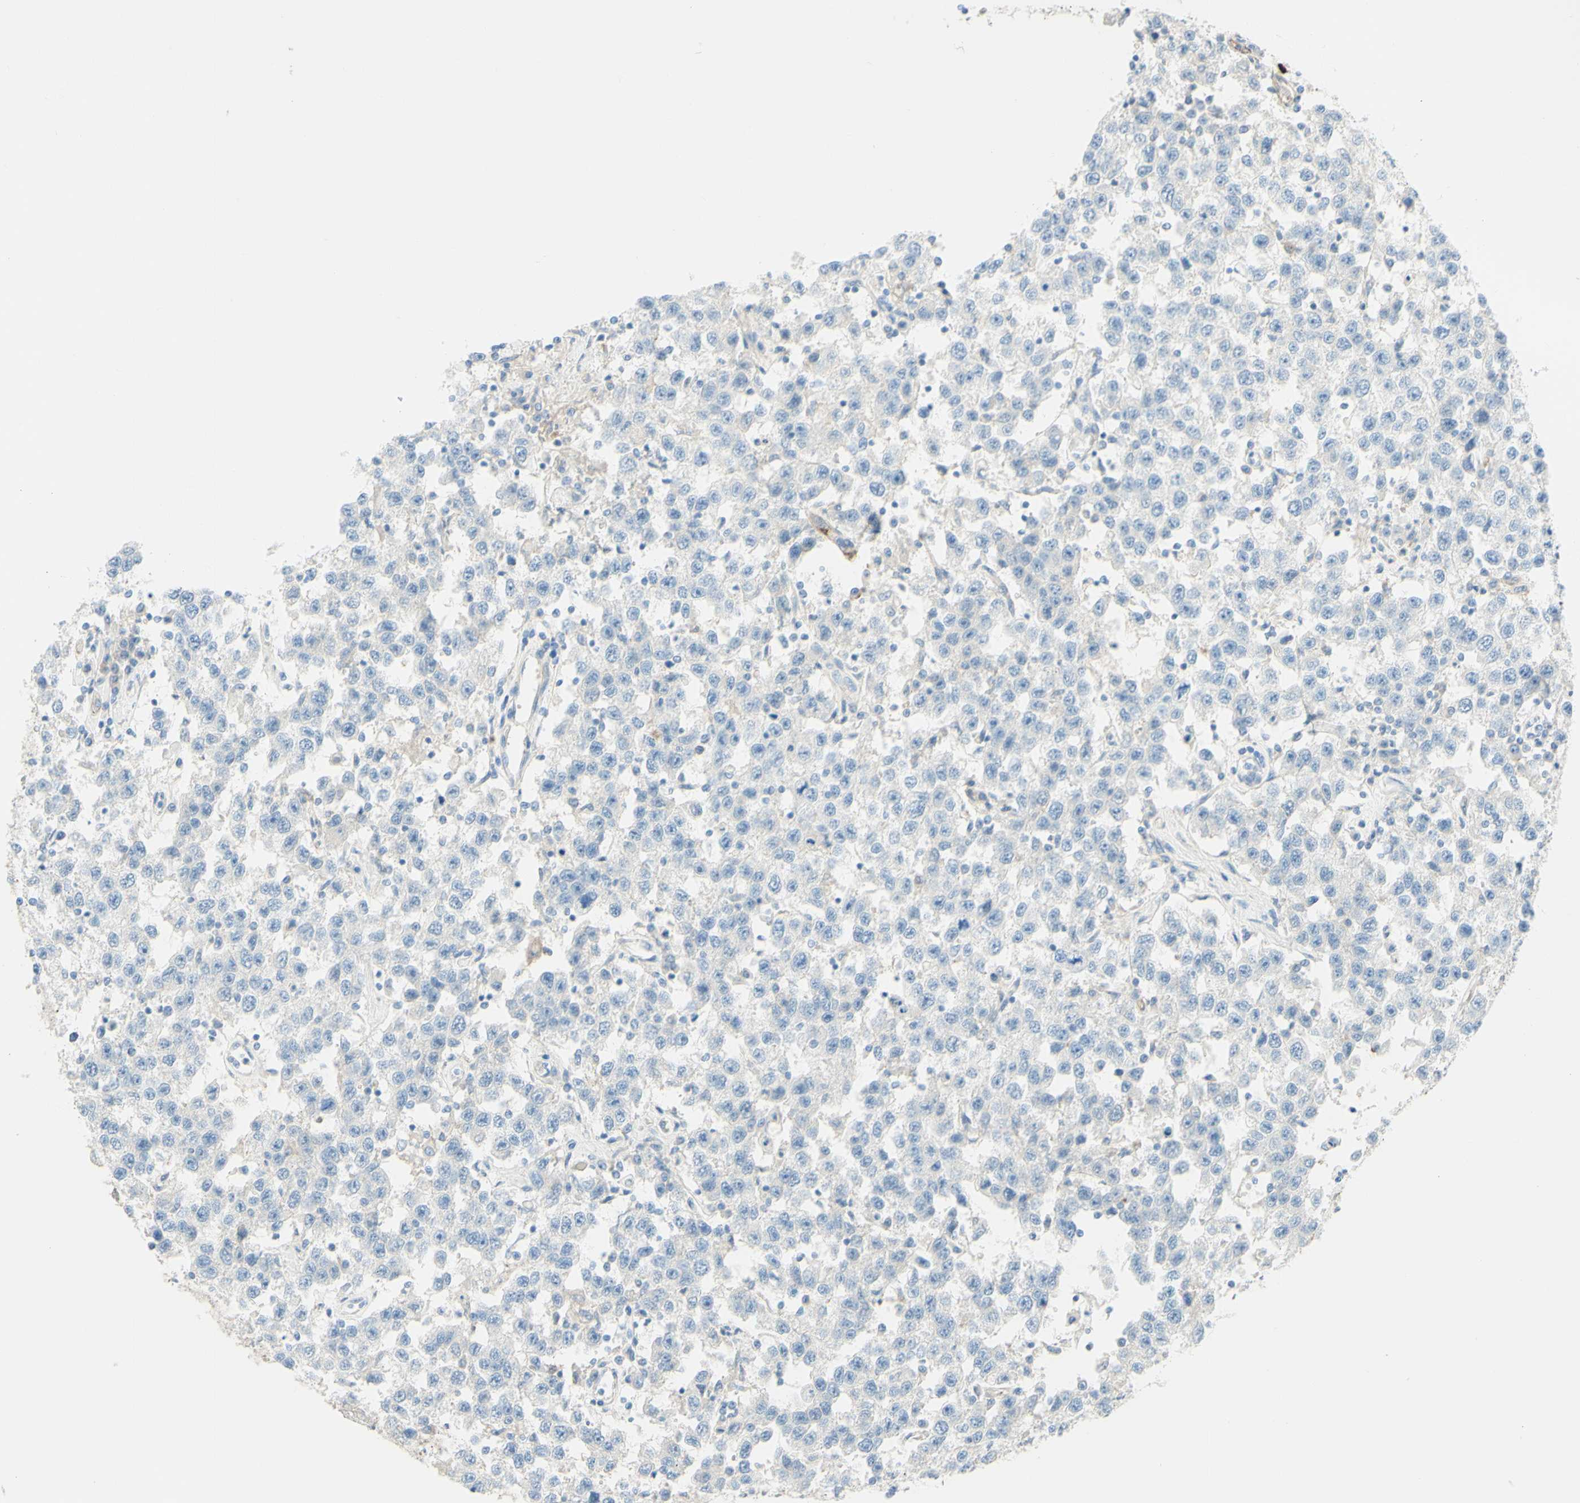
{"staining": {"intensity": "negative", "quantity": "none", "location": "none"}, "tissue": "testis cancer", "cell_type": "Tumor cells", "image_type": "cancer", "snomed": [{"axis": "morphology", "description": "Seminoma, NOS"}, {"axis": "topography", "description": "Testis"}], "caption": "Tumor cells are negative for brown protein staining in seminoma (testis).", "gene": "ALCAM", "patient": {"sex": "male", "age": 41}}